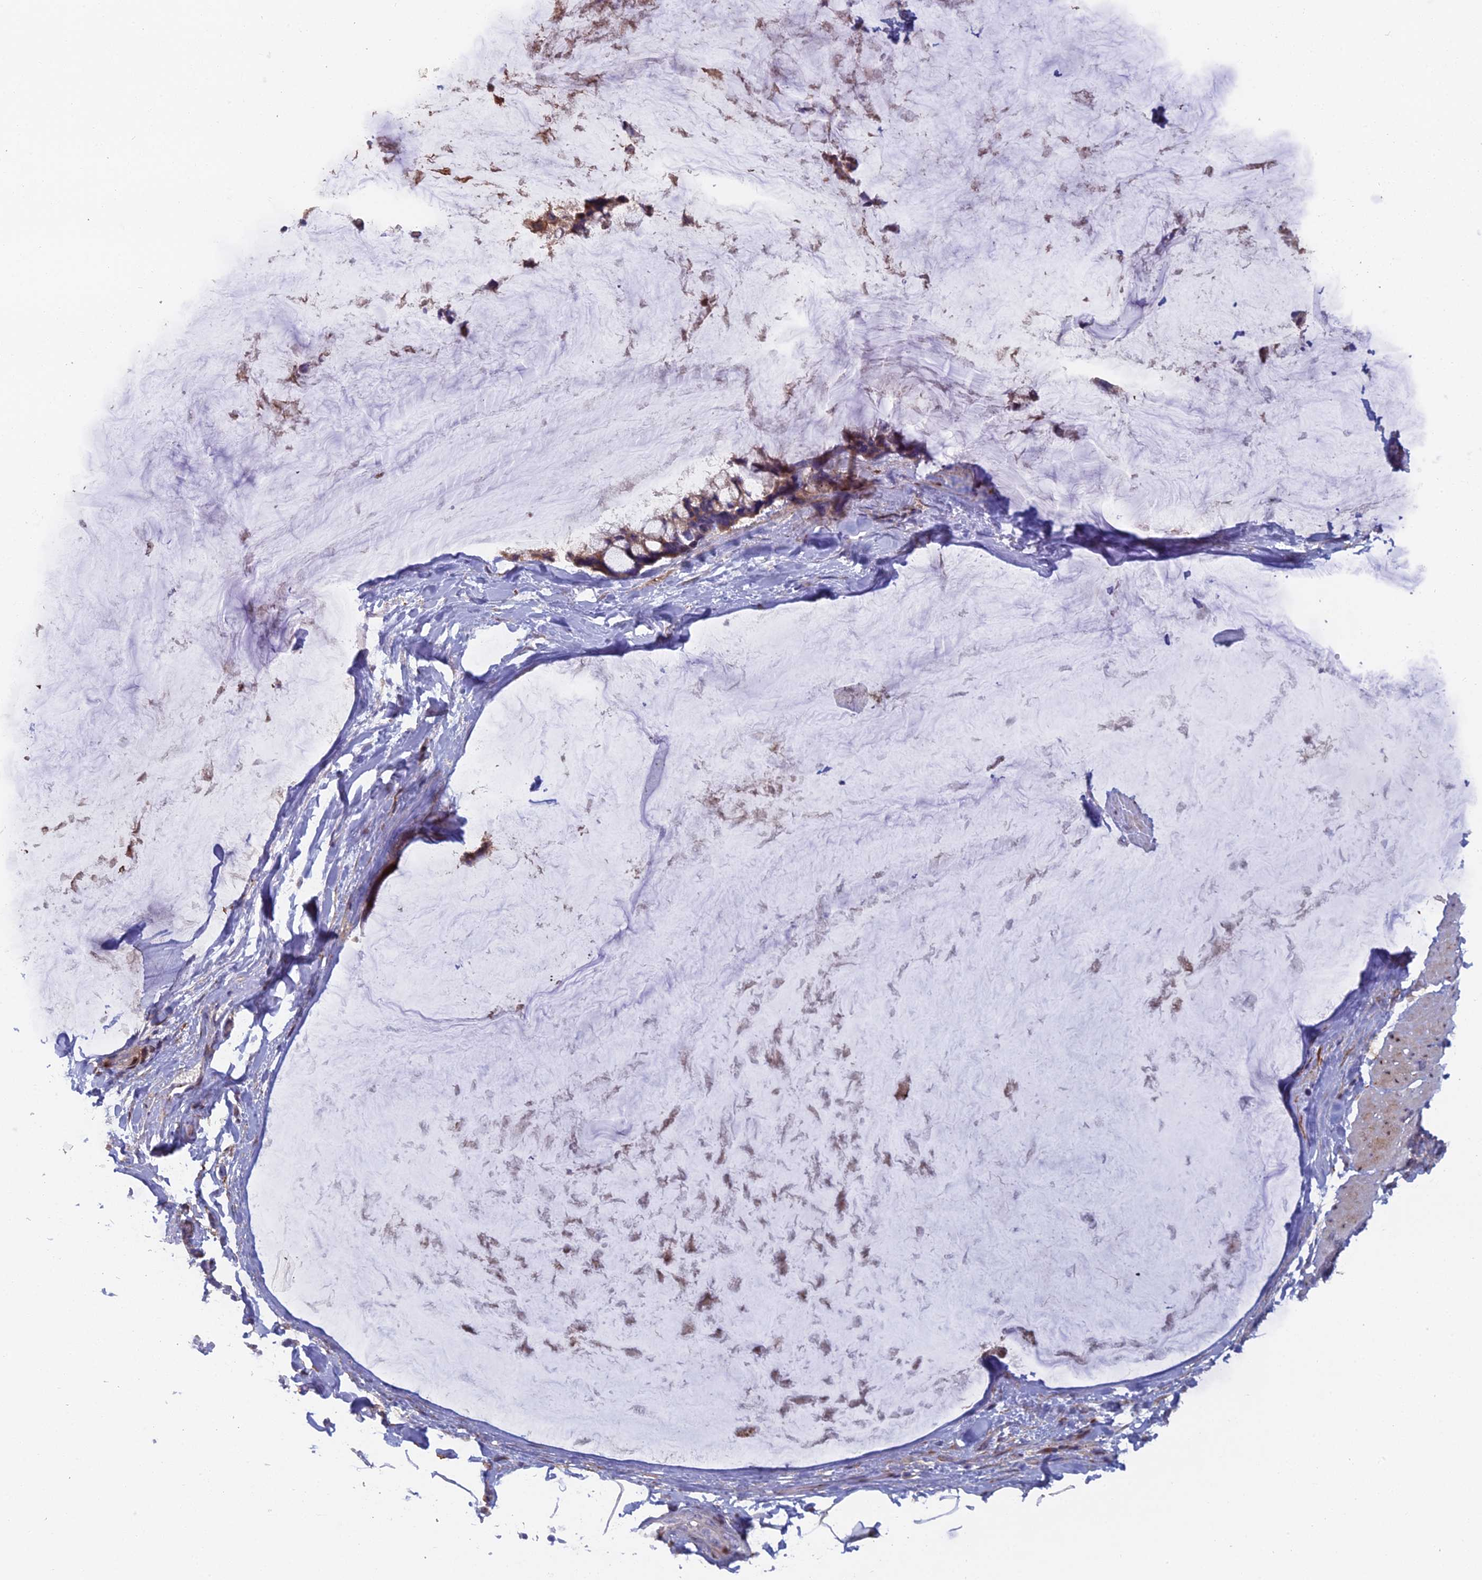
{"staining": {"intensity": "moderate", "quantity": ">75%", "location": "cytoplasmic/membranous"}, "tissue": "ovarian cancer", "cell_type": "Tumor cells", "image_type": "cancer", "snomed": [{"axis": "morphology", "description": "Cystadenocarcinoma, mucinous, NOS"}, {"axis": "topography", "description": "Ovary"}], "caption": "Tumor cells display medium levels of moderate cytoplasmic/membranous positivity in about >75% of cells in ovarian cancer. The staining is performed using DAB (3,3'-diaminobenzidine) brown chromogen to label protein expression. The nuclei are counter-stained blue using hematoxylin.", "gene": "B9D2", "patient": {"sex": "female", "age": 39}}